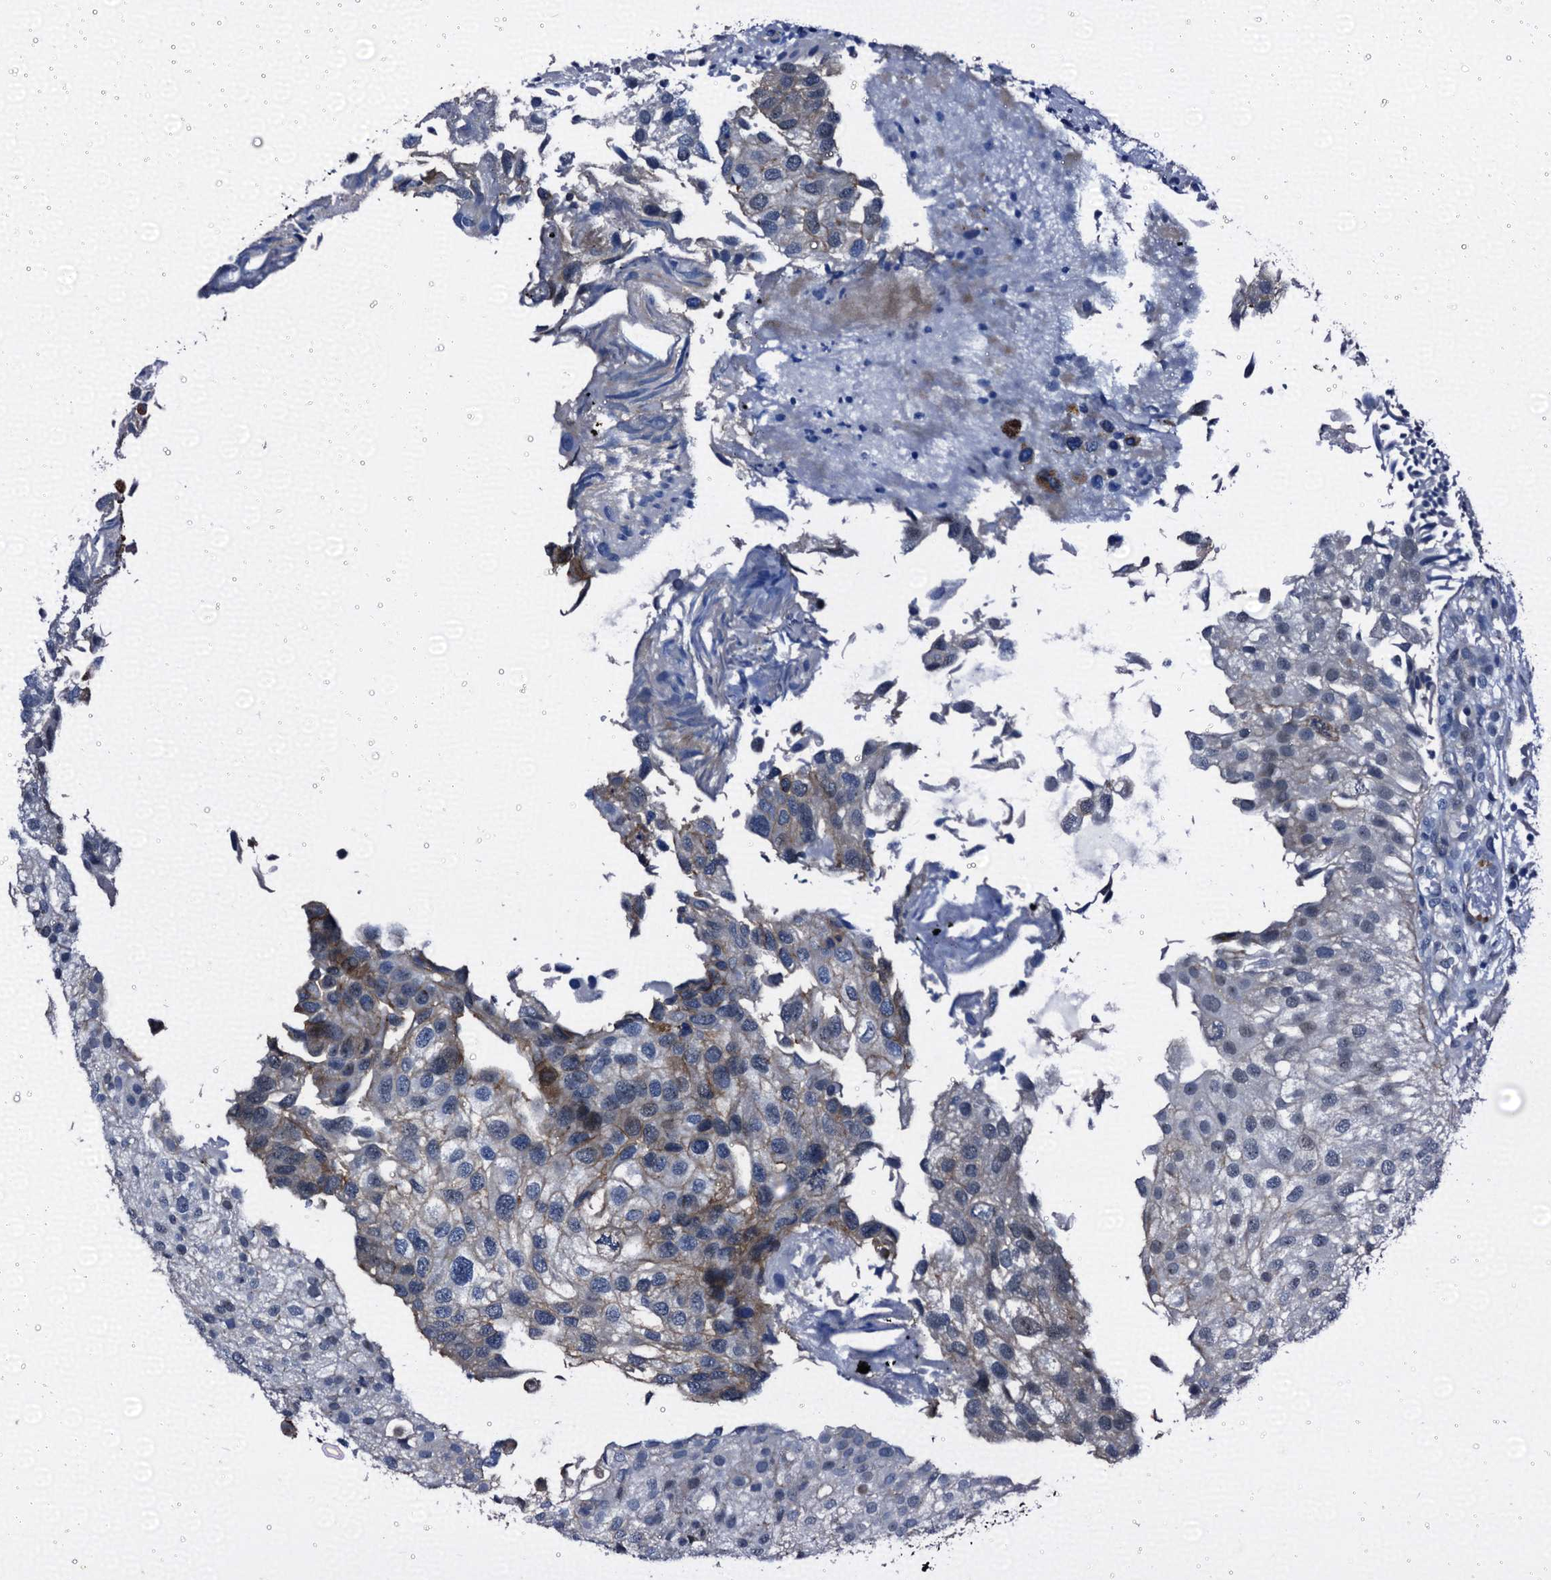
{"staining": {"intensity": "negative", "quantity": "none", "location": "none"}, "tissue": "urothelial cancer", "cell_type": "Tumor cells", "image_type": "cancer", "snomed": [{"axis": "morphology", "description": "Urothelial carcinoma, Low grade"}, {"axis": "topography", "description": "Urinary bladder"}], "caption": "This micrograph is of urothelial cancer stained with immunohistochemistry (IHC) to label a protein in brown with the nuclei are counter-stained blue. There is no expression in tumor cells.", "gene": "EMG1", "patient": {"sex": "female", "age": 89}}